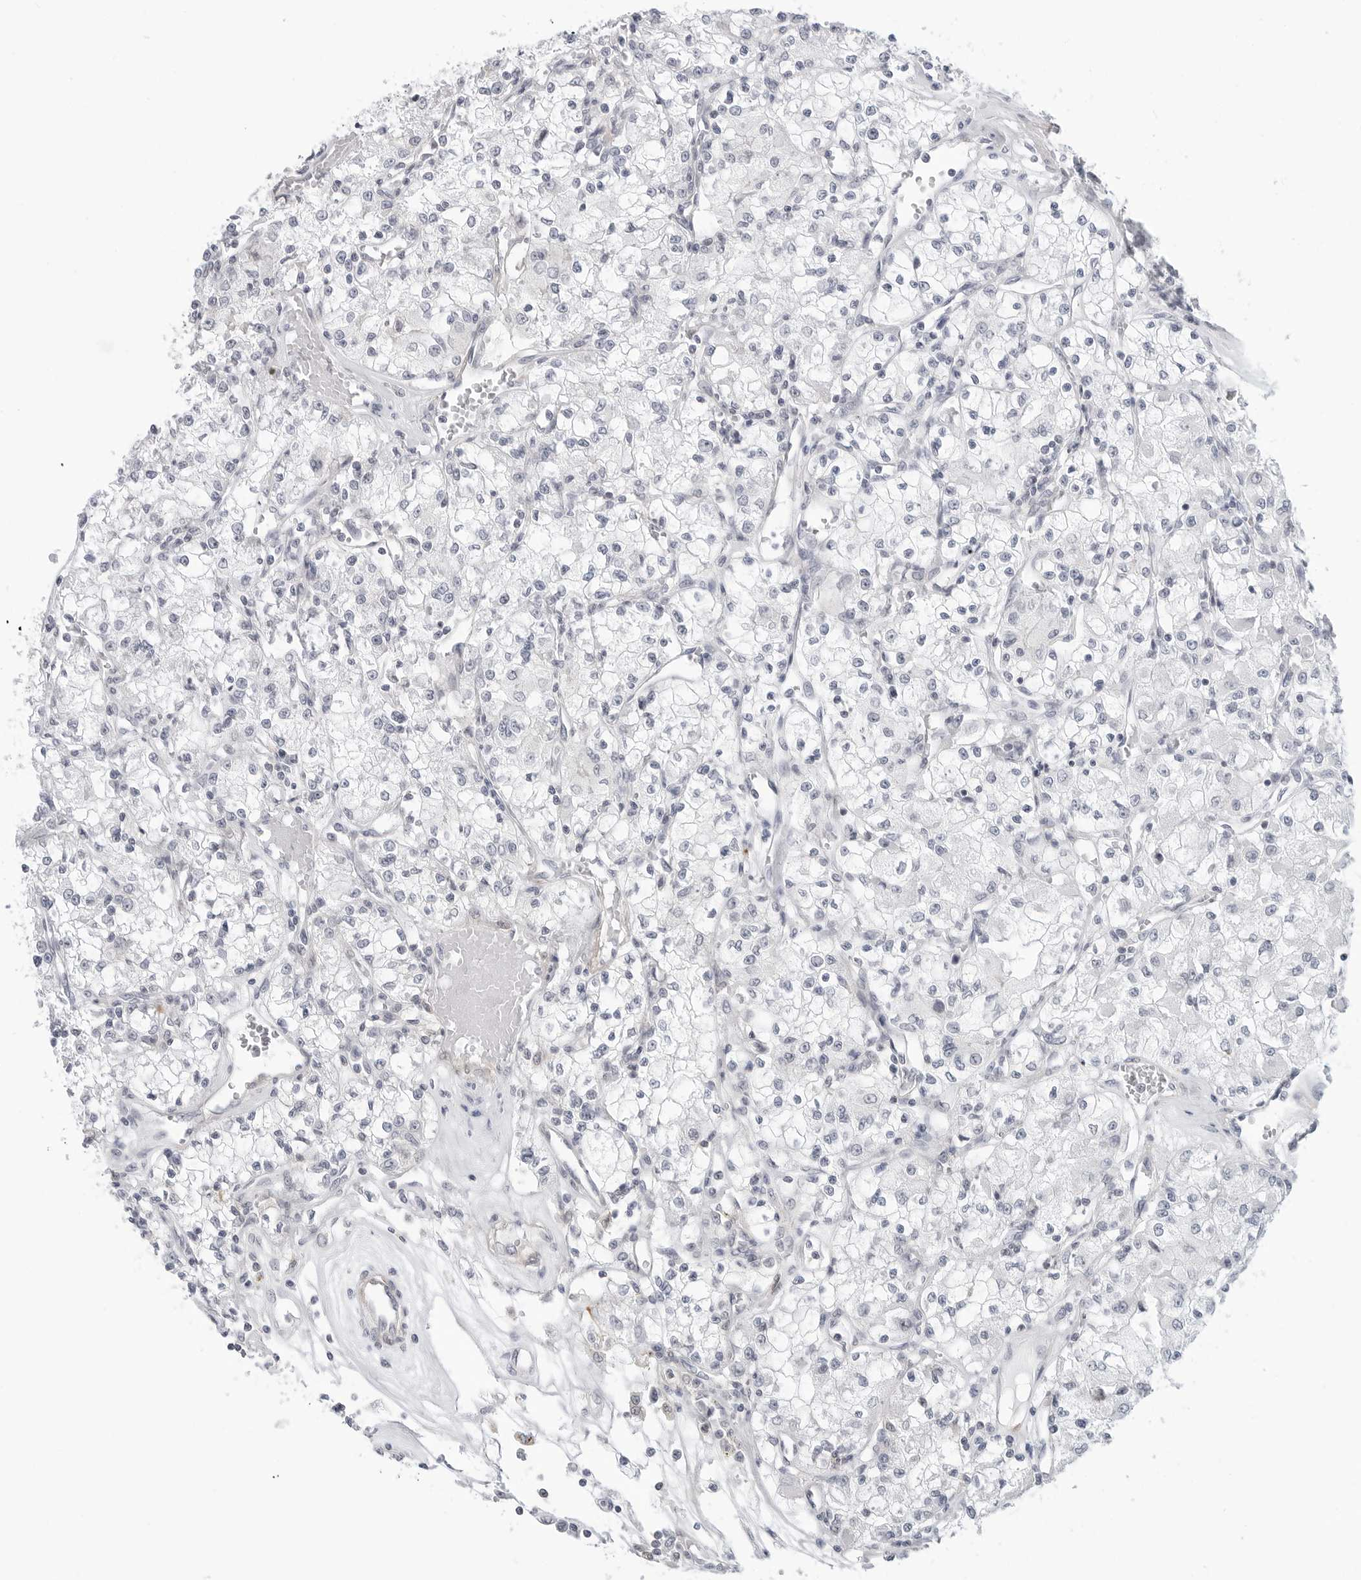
{"staining": {"intensity": "negative", "quantity": "none", "location": "none"}, "tissue": "renal cancer", "cell_type": "Tumor cells", "image_type": "cancer", "snomed": [{"axis": "morphology", "description": "Adenocarcinoma, NOS"}, {"axis": "topography", "description": "Kidney"}], "caption": "The photomicrograph demonstrates no significant positivity in tumor cells of adenocarcinoma (renal).", "gene": "STXBP3", "patient": {"sex": "female", "age": 59}}